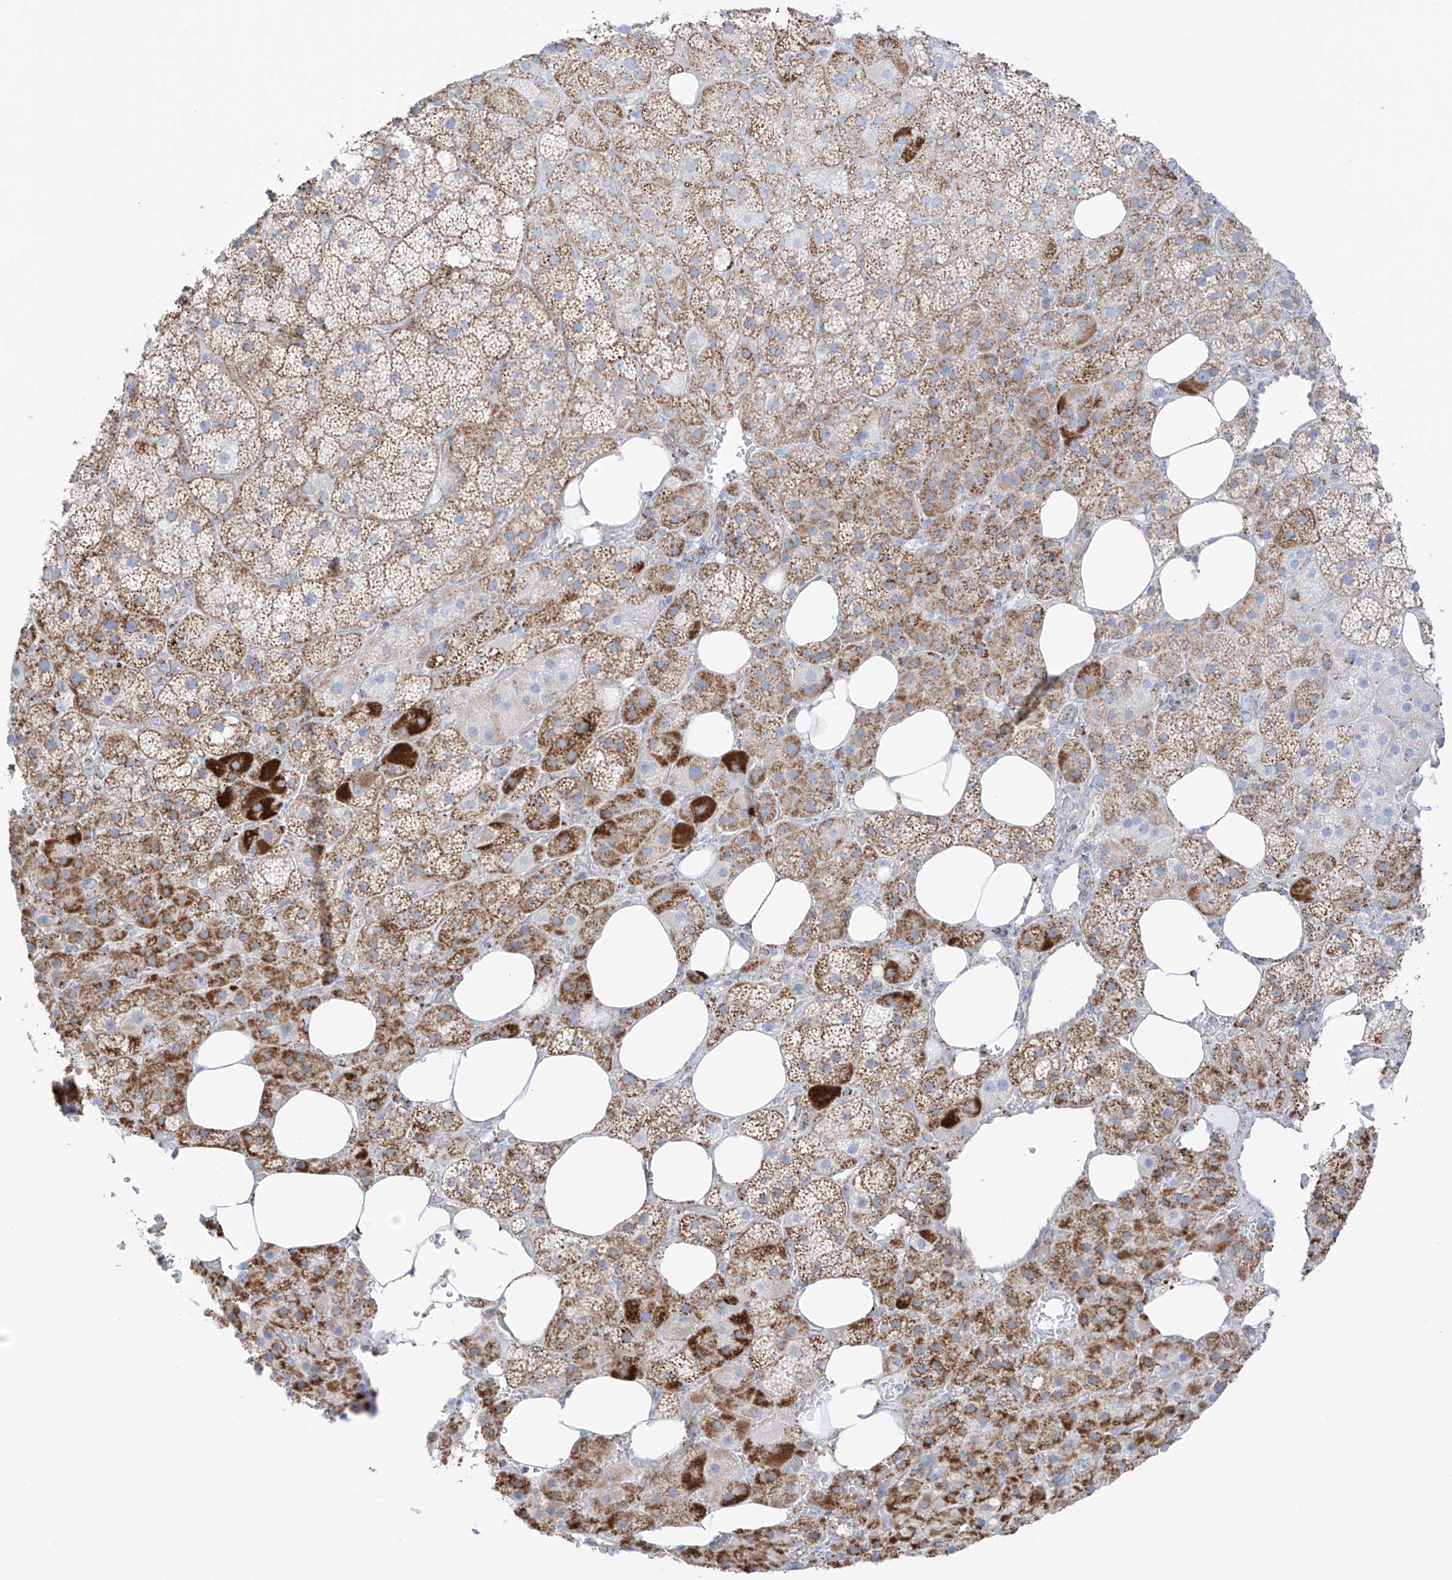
{"staining": {"intensity": "strong", "quantity": "25%-75%", "location": "cytoplasmic/membranous"}, "tissue": "adrenal gland", "cell_type": "Glandular cells", "image_type": "normal", "snomed": [{"axis": "morphology", "description": "Normal tissue, NOS"}, {"axis": "topography", "description": "Adrenal gland"}], "caption": "Protein expression analysis of normal adrenal gland exhibits strong cytoplasmic/membranous expression in approximately 25%-75% of glandular cells.", "gene": "XKR3", "patient": {"sex": "female", "age": 59}}